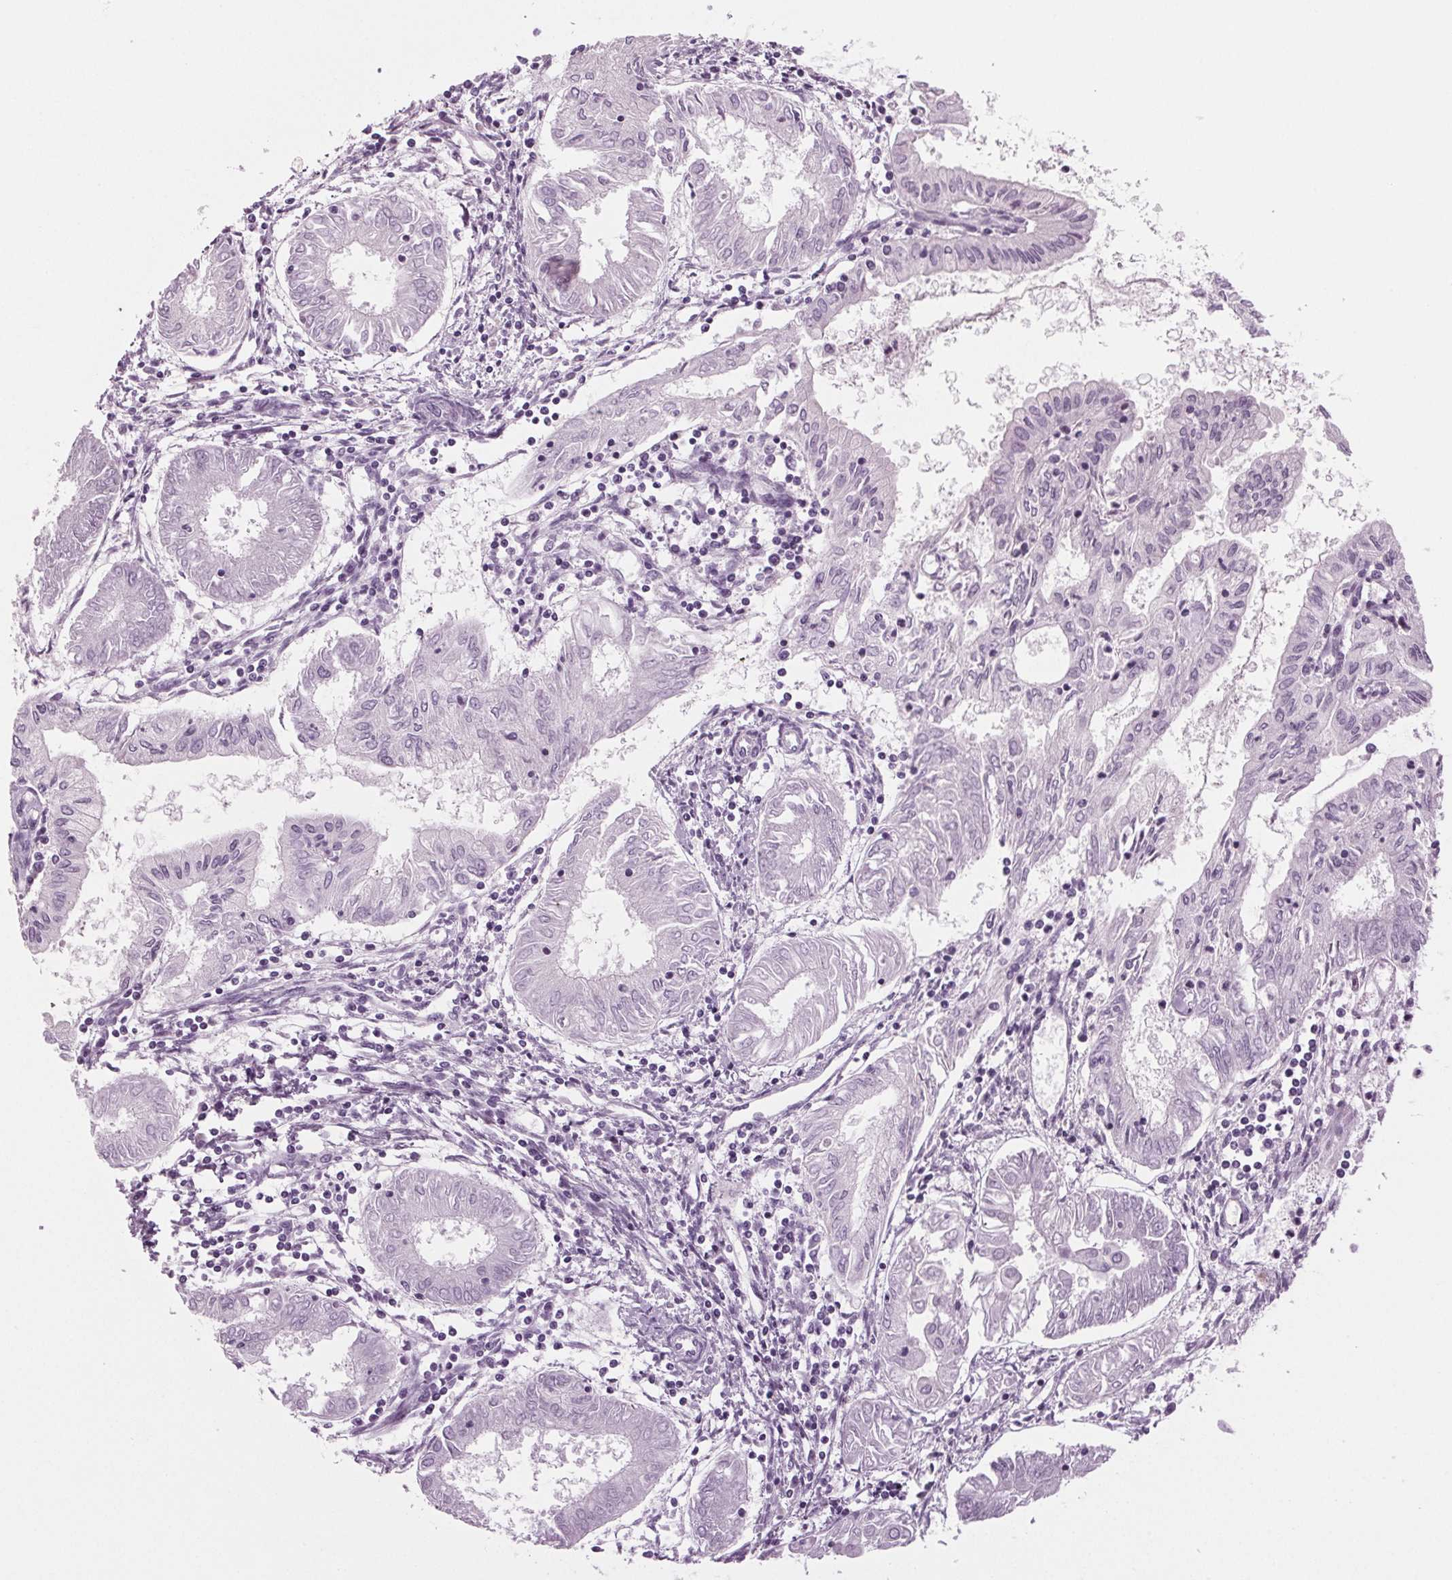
{"staining": {"intensity": "negative", "quantity": "none", "location": "none"}, "tissue": "endometrial cancer", "cell_type": "Tumor cells", "image_type": "cancer", "snomed": [{"axis": "morphology", "description": "Adenocarcinoma, NOS"}, {"axis": "topography", "description": "Endometrium"}], "caption": "The micrograph demonstrates no significant staining in tumor cells of adenocarcinoma (endometrial). (DAB (3,3'-diaminobenzidine) immunohistochemistry (IHC), high magnification).", "gene": "BHLHE22", "patient": {"sex": "female", "age": 68}}